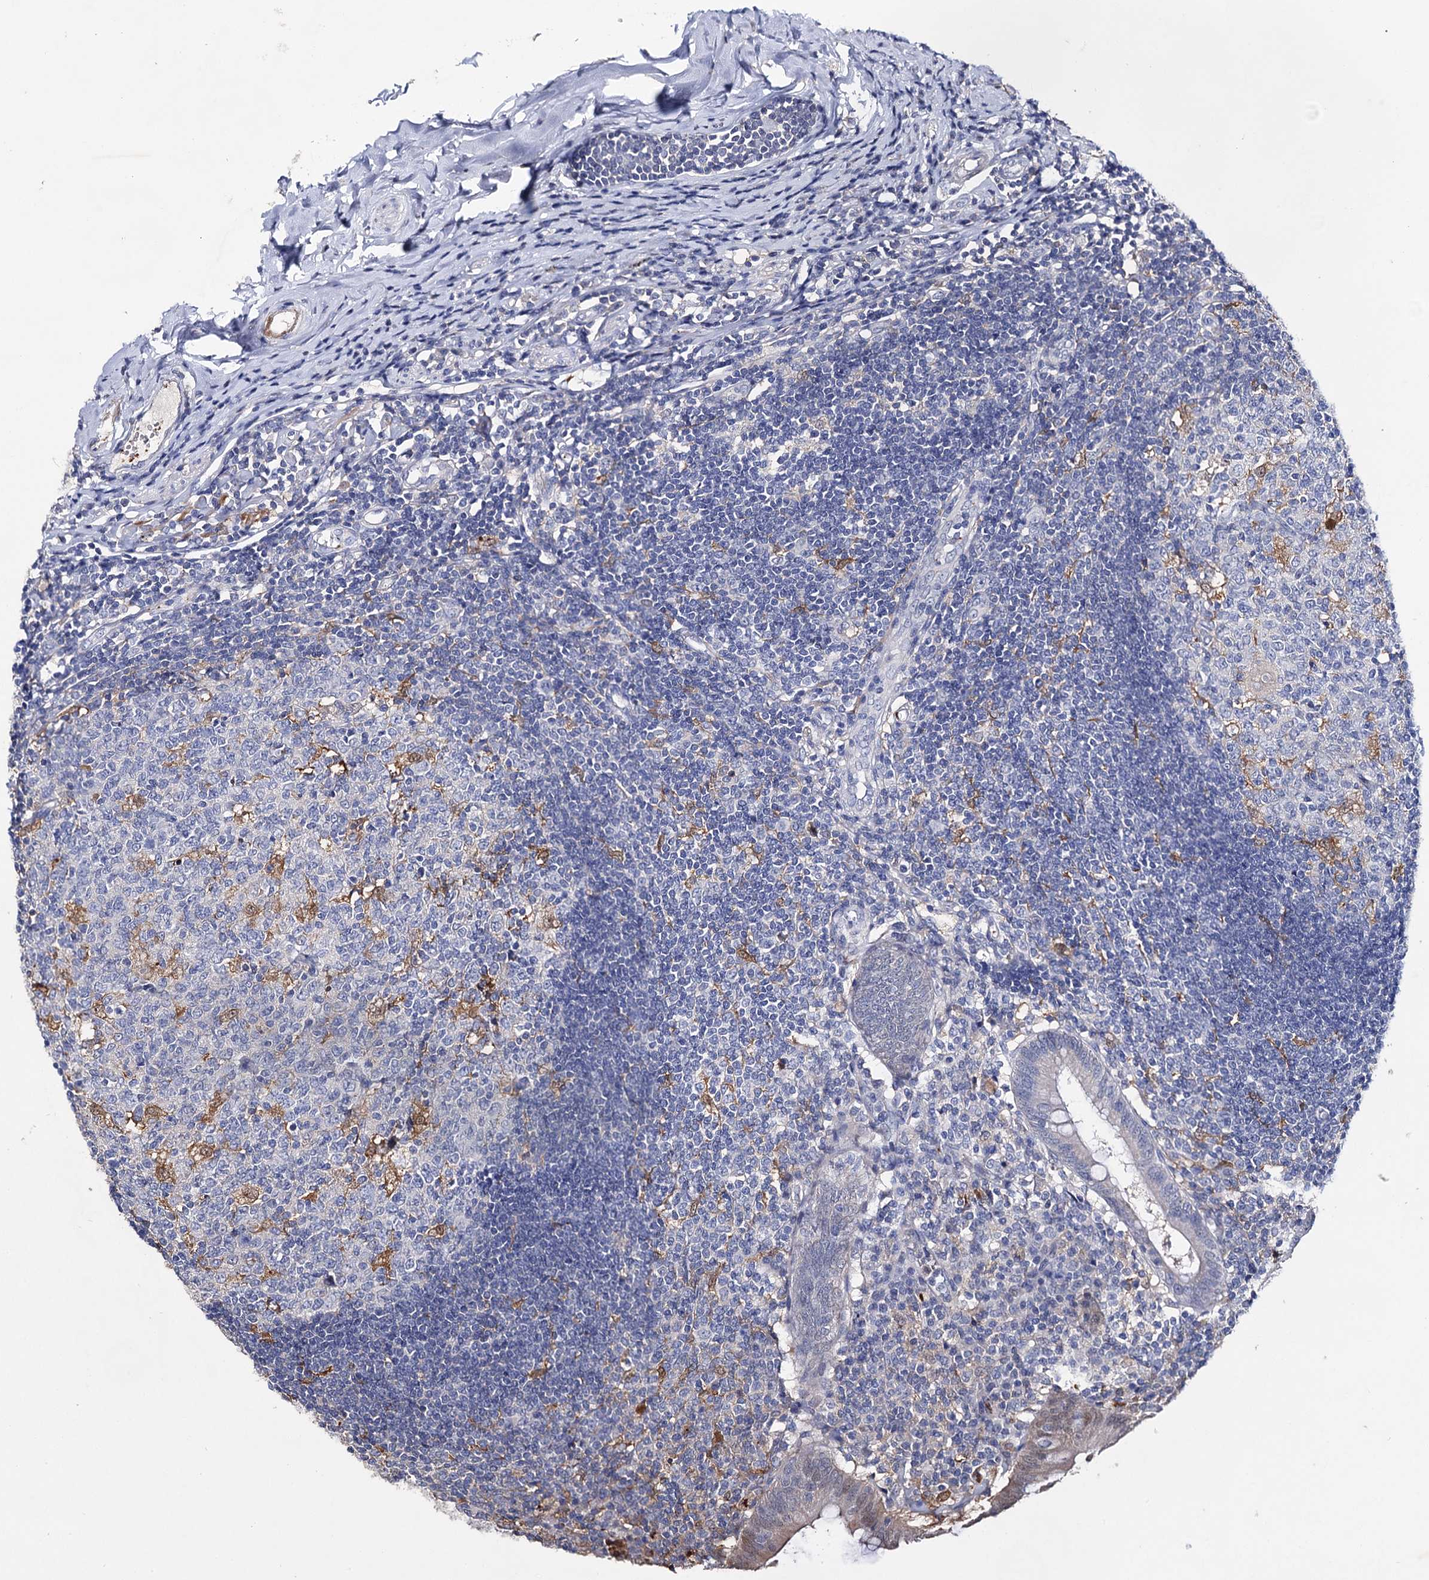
{"staining": {"intensity": "negative", "quantity": "none", "location": "none"}, "tissue": "appendix", "cell_type": "Glandular cells", "image_type": "normal", "snomed": [{"axis": "morphology", "description": "Normal tissue, NOS"}, {"axis": "topography", "description": "Appendix"}], "caption": "An image of human appendix is negative for staining in glandular cells. The staining is performed using DAB (3,3'-diaminobenzidine) brown chromogen with nuclei counter-stained in using hematoxylin.", "gene": "DNAH6", "patient": {"sex": "female", "age": 54}}